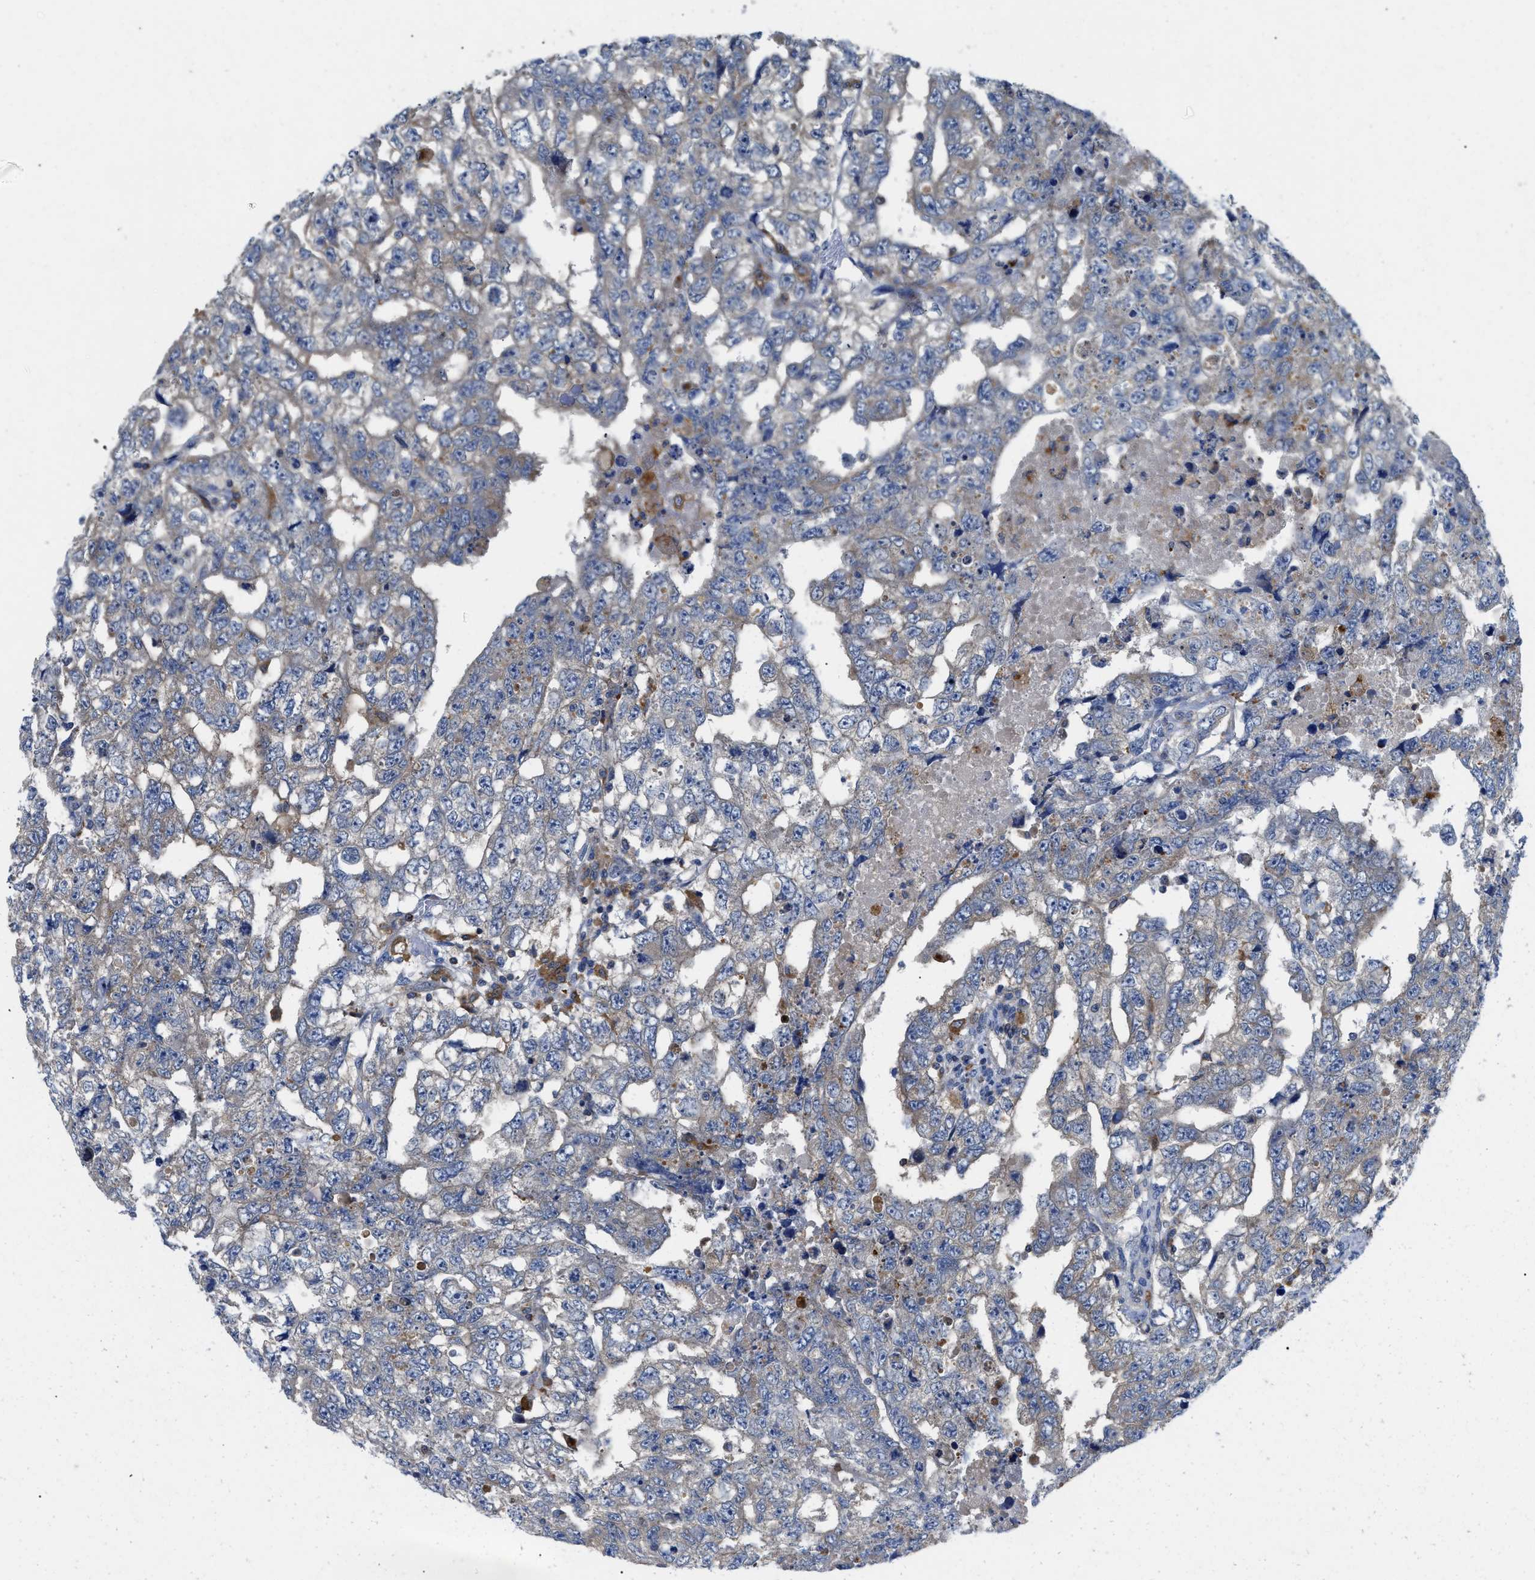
{"staining": {"intensity": "negative", "quantity": "none", "location": "none"}, "tissue": "testis cancer", "cell_type": "Tumor cells", "image_type": "cancer", "snomed": [{"axis": "morphology", "description": "Carcinoma, Embryonal, NOS"}, {"axis": "topography", "description": "Testis"}], "caption": "Immunohistochemistry image of neoplastic tissue: testis embryonal carcinoma stained with DAB displays no significant protein positivity in tumor cells.", "gene": "ENPP4", "patient": {"sex": "male", "age": 36}}